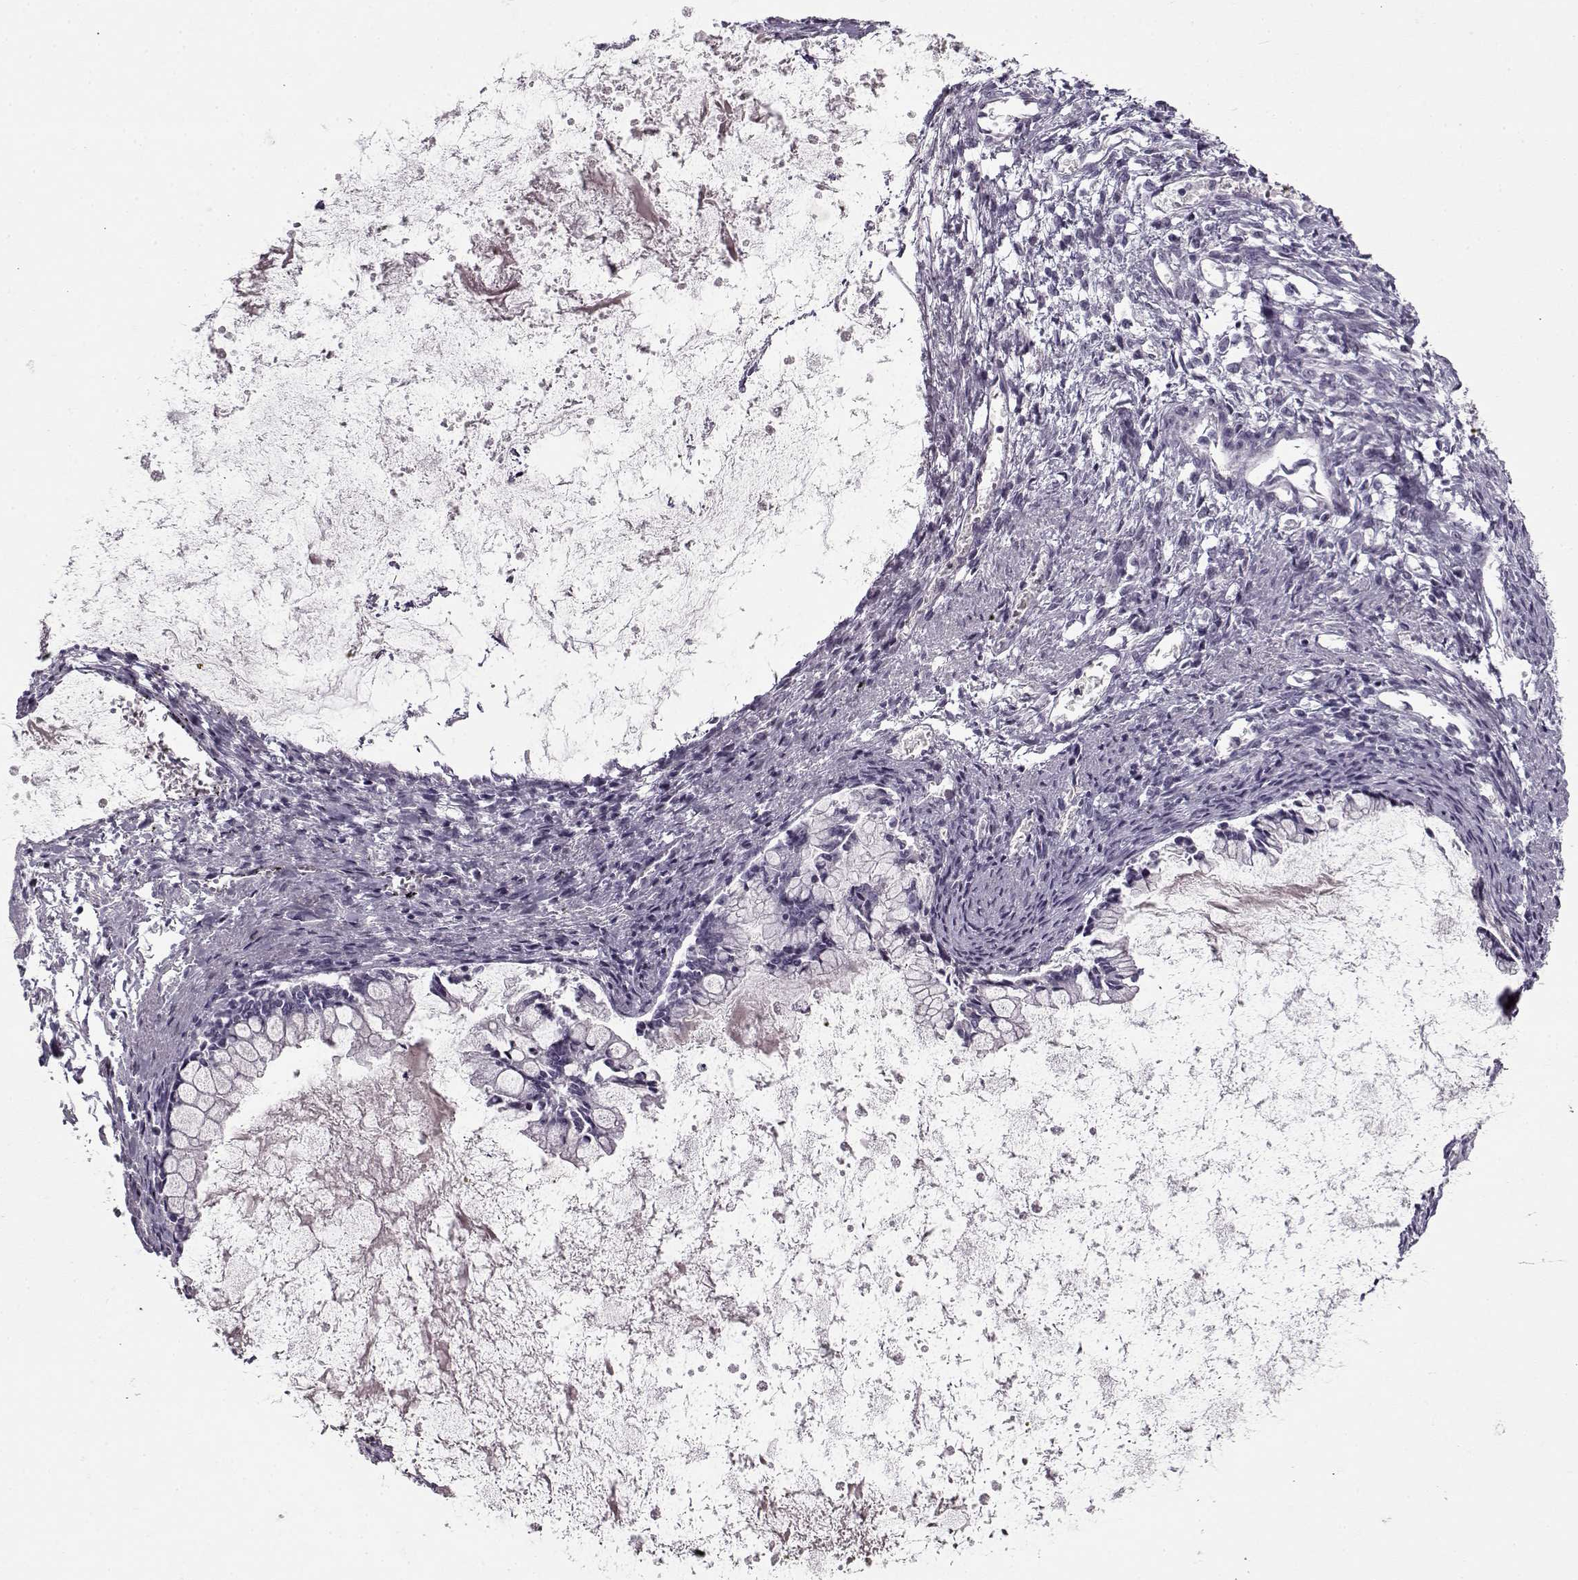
{"staining": {"intensity": "negative", "quantity": "none", "location": "none"}, "tissue": "ovarian cancer", "cell_type": "Tumor cells", "image_type": "cancer", "snomed": [{"axis": "morphology", "description": "Cystadenocarcinoma, mucinous, NOS"}, {"axis": "topography", "description": "Ovary"}], "caption": "Ovarian cancer (mucinous cystadenocarcinoma) was stained to show a protein in brown. There is no significant expression in tumor cells.", "gene": "PNMT", "patient": {"sex": "female", "age": 67}}